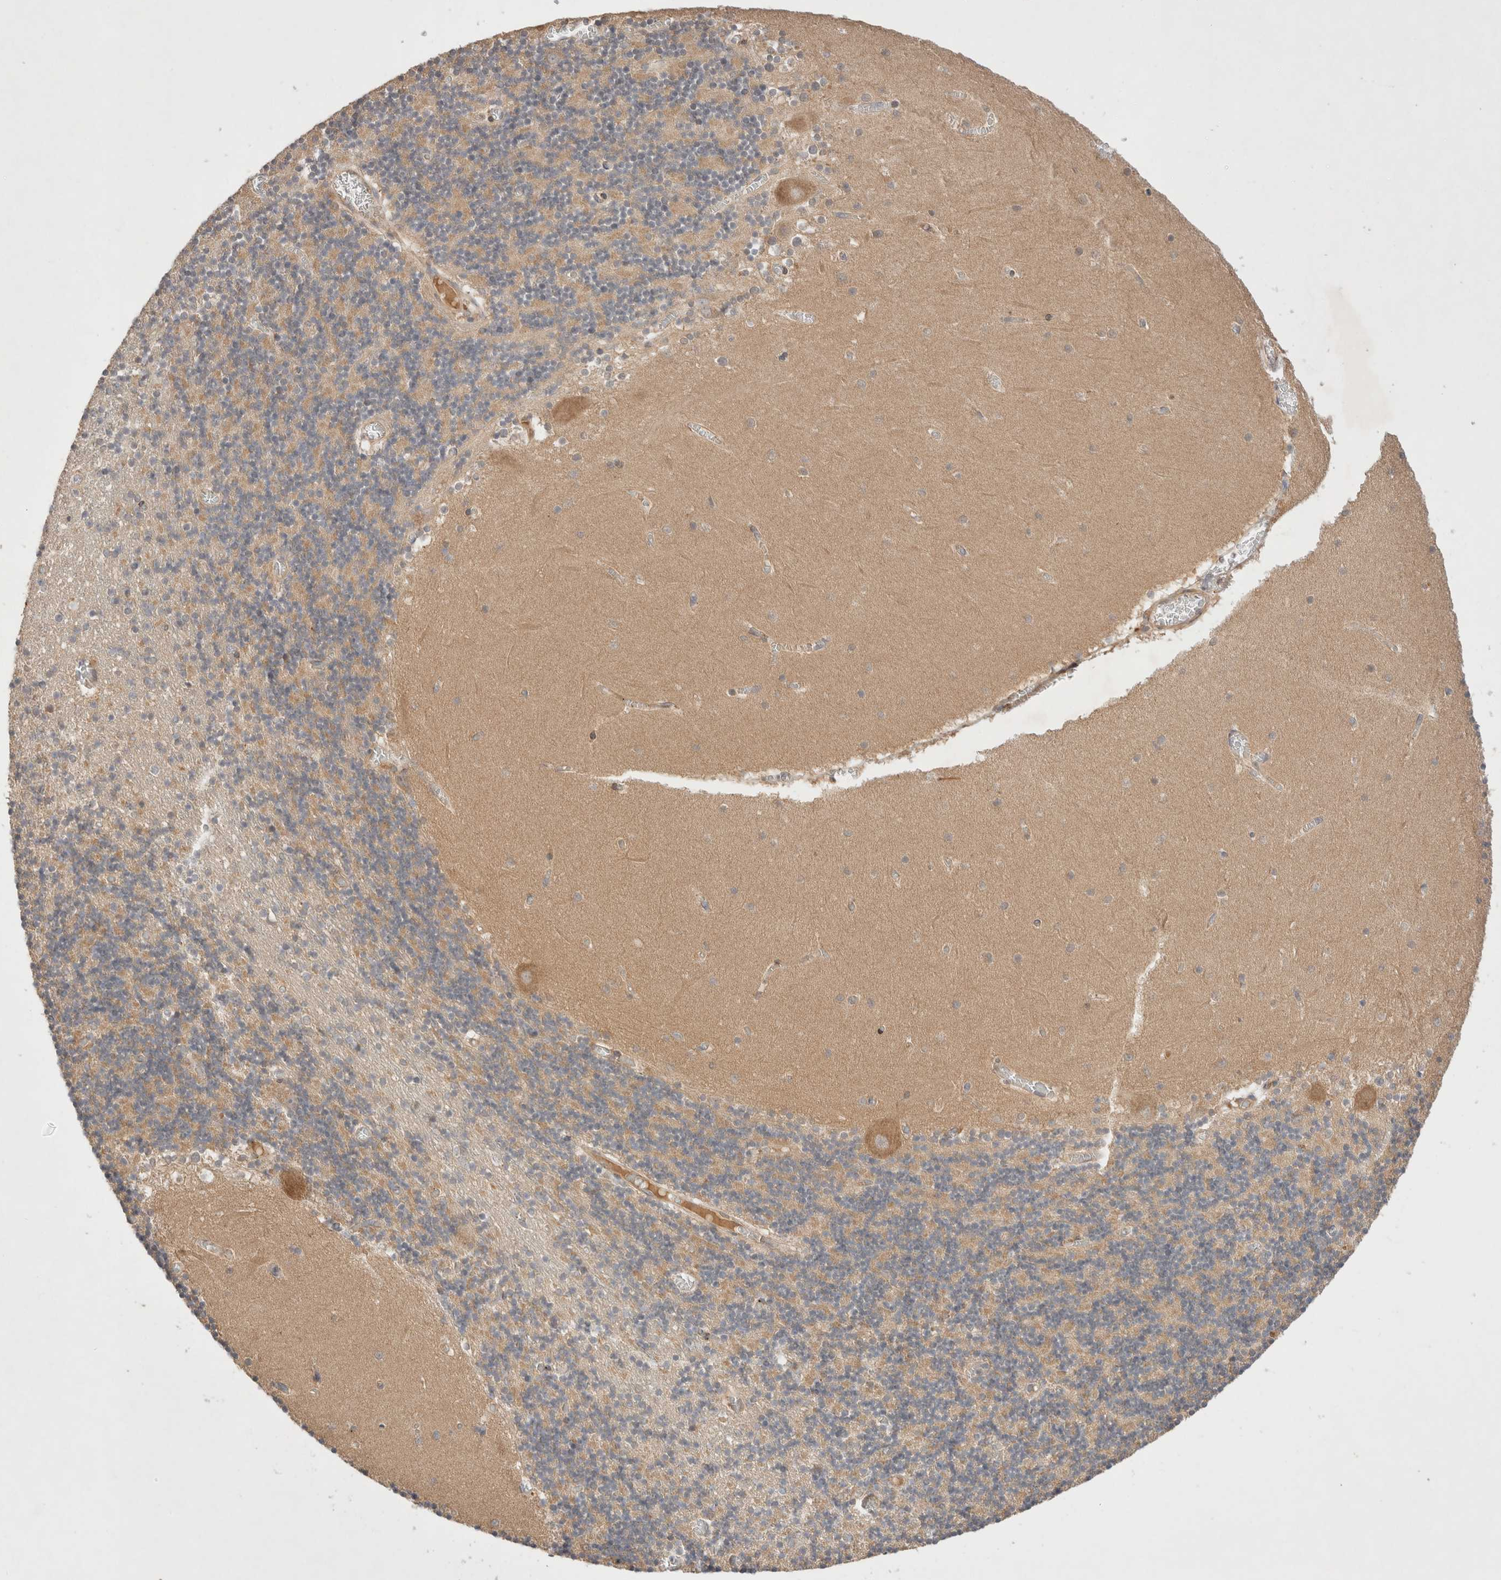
{"staining": {"intensity": "weak", "quantity": ">75%", "location": "cytoplasmic/membranous"}, "tissue": "cerebellum", "cell_type": "Cells in granular layer", "image_type": "normal", "snomed": [{"axis": "morphology", "description": "Normal tissue, NOS"}, {"axis": "topography", "description": "Cerebellum"}], "caption": "This image displays IHC staining of normal cerebellum, with low weak cytoplasmic/membranous staining in about >75% of cells in granular layer.", "gene": "CARNMT1", "patient": {"sex": "female", "age": 28}}